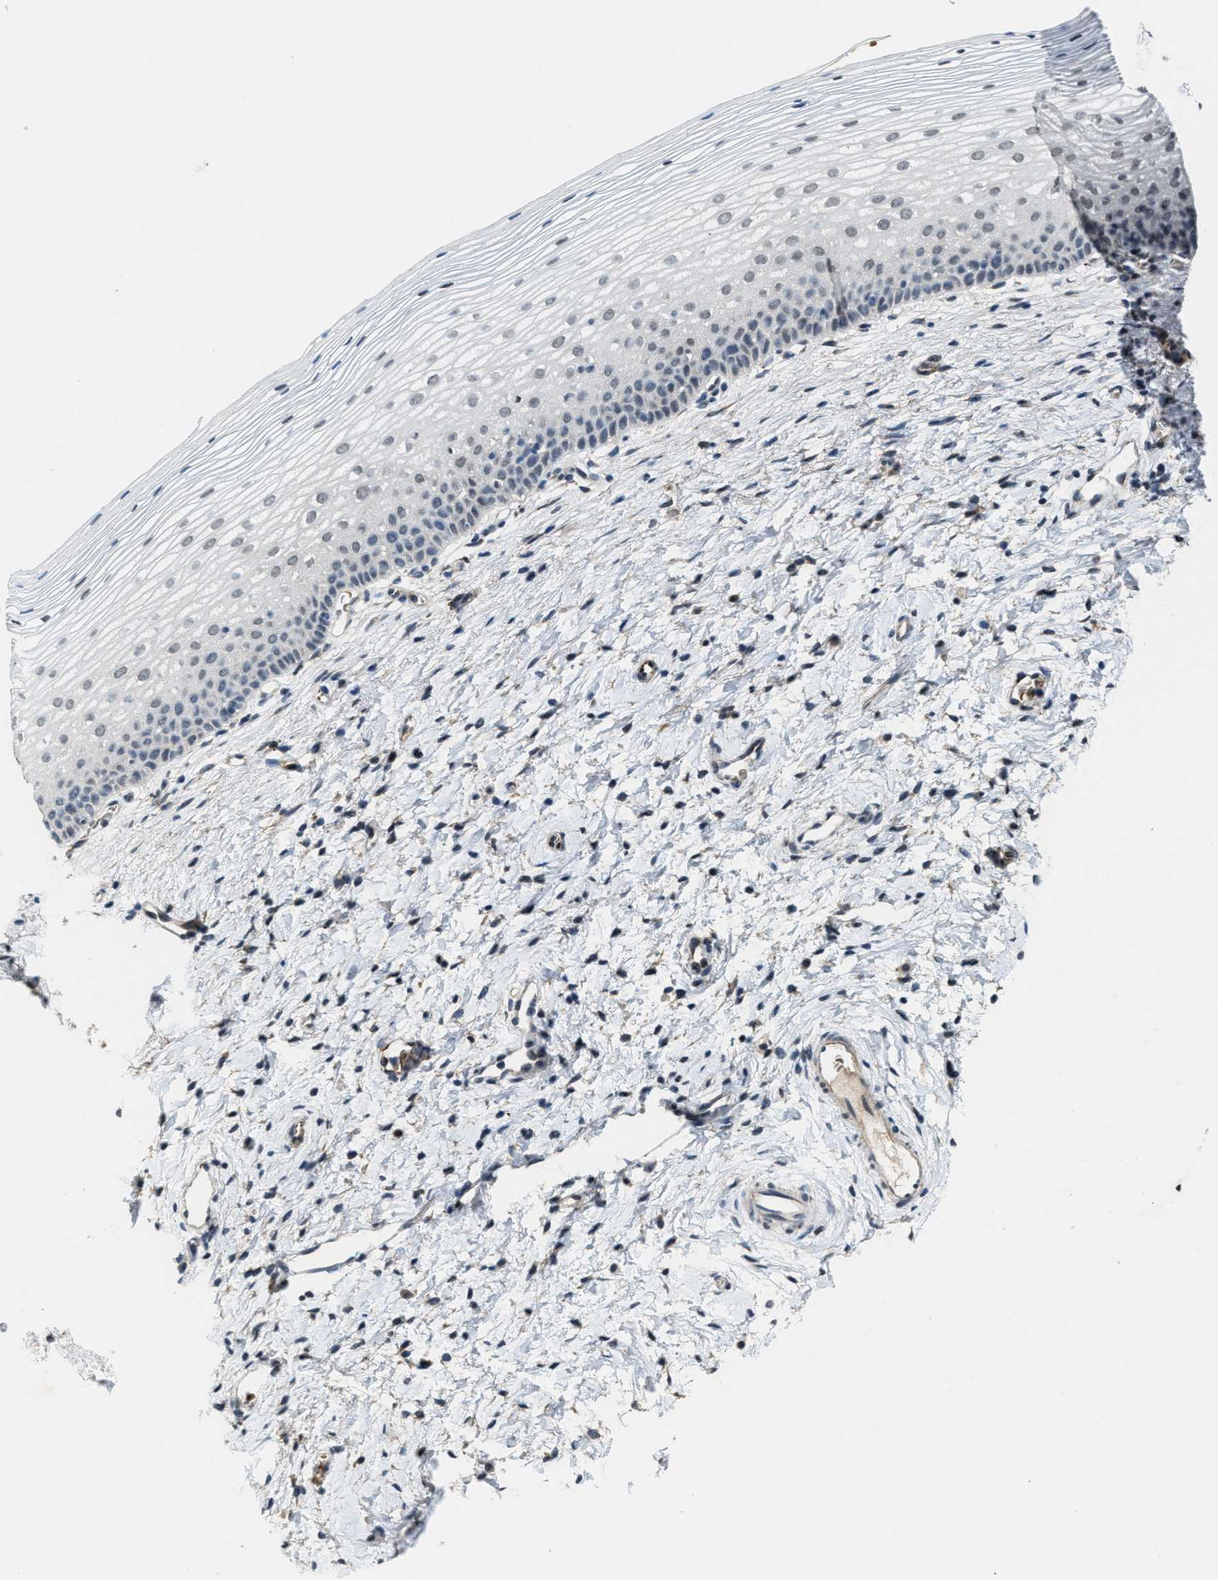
{"staining": {"intensity": "weak", "quantity": "25%-75%", "location": "cytoplasmic/membranous,nuclear"}, "tissue": "cervix", "cell_type": "Glandular cells", "image_type": "normal", "snomed": [{"axis": "morphology", "description": "Normal tissue, NOS"}, {"axis": "topography", "description": "Cervix"}], "caption": "A high-resolution micrograph shows IHC staining of unremarkable cervix, which exhibits weak cytoplasmic/membranous,nuclear expression in about 25%-75% of glandular cells. (IHC, brightfield microscopy, high magnification).", "gene": "KIF24", "patient": {"sex": "female", "age": 72}}